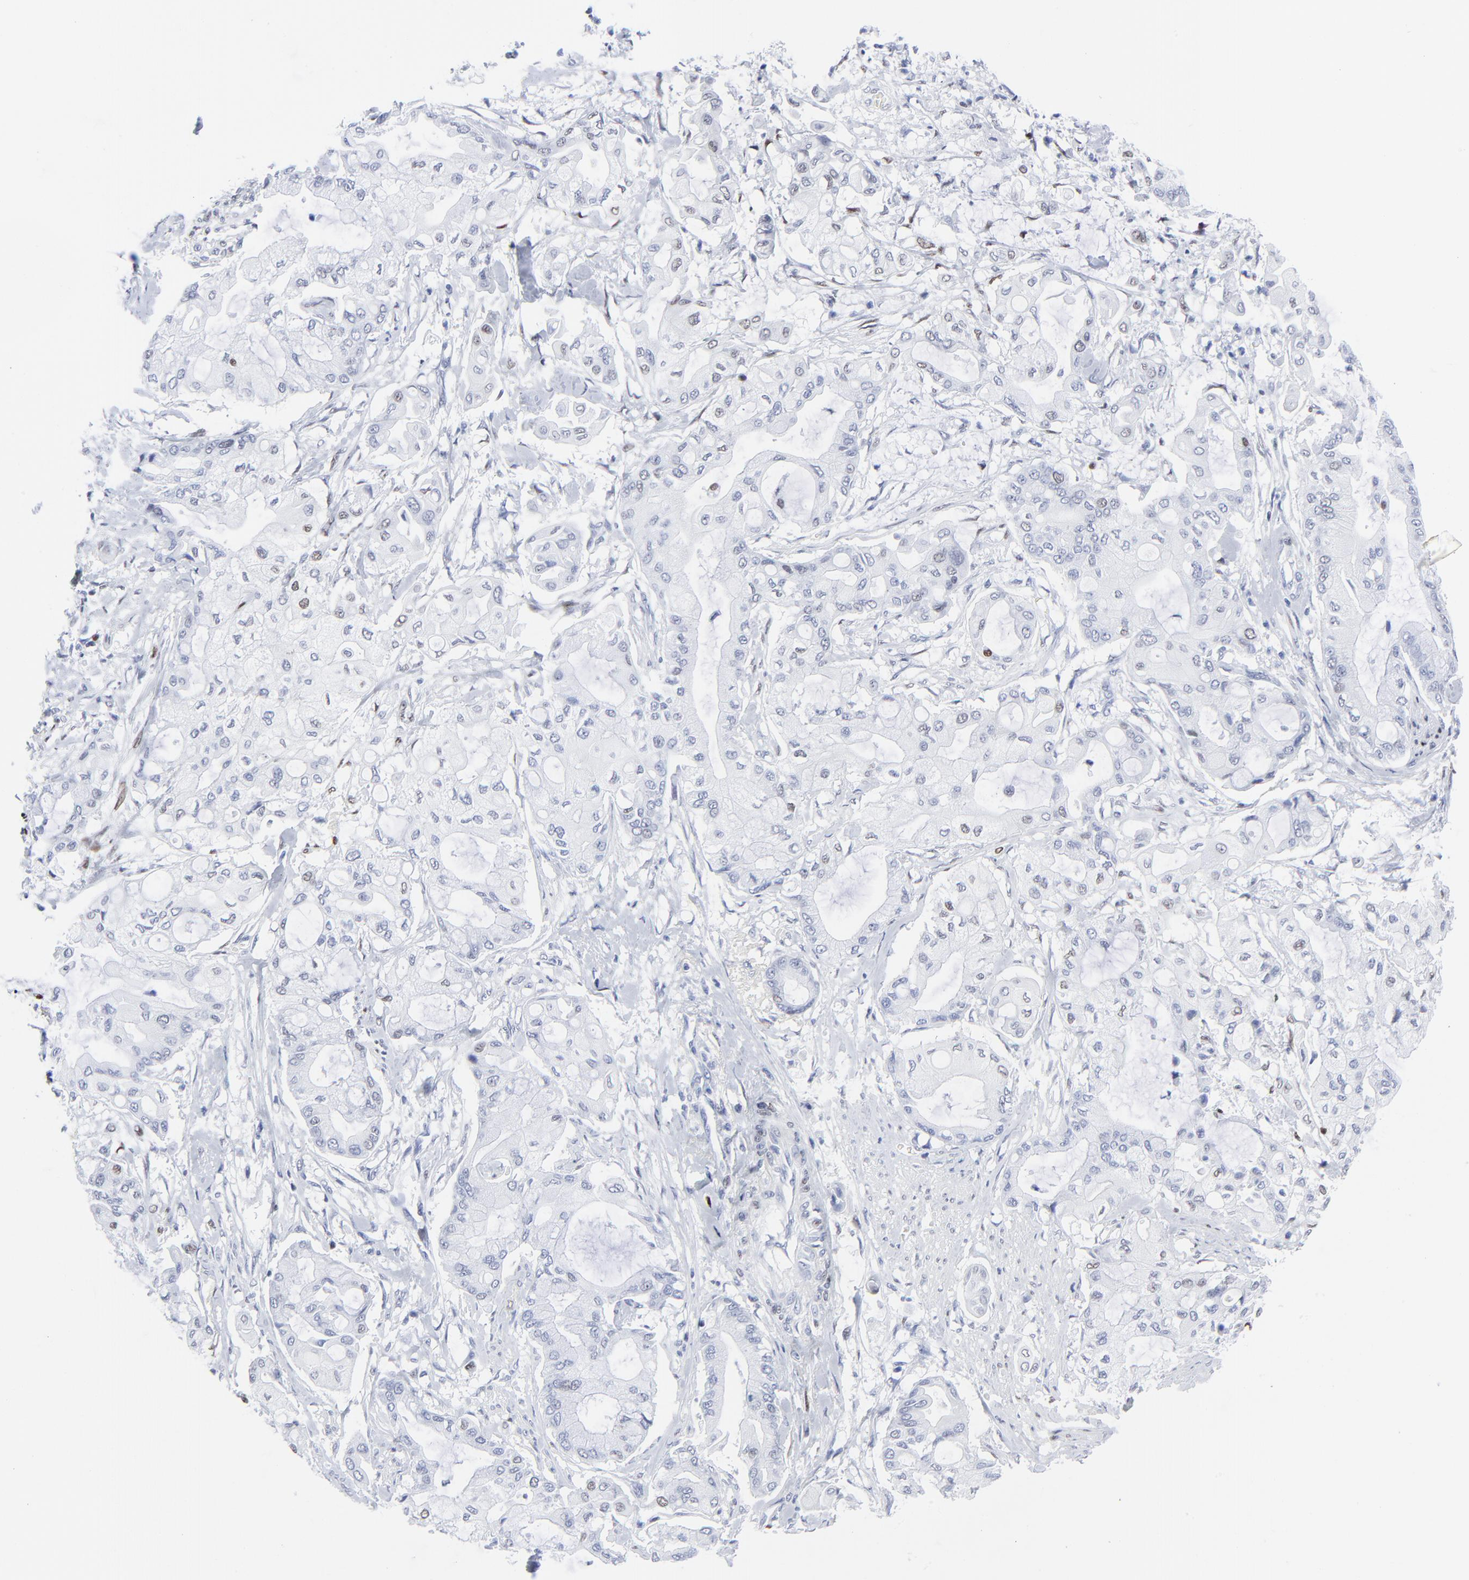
{"staining": {"intensity": "negative", "quantity": "none", "location": "none"}, "tissue": "pancreatic cancer", "cell_type": "Tumor cells", "image_type": "cancer", "snomed": [{"axis": "morphology", "description": "Adenocarcinoma, NOS"}, {"axis": "morphology", "description": "Adenocarcinoma, metastatic, NOS"}, {"axis": "topography", "description": "Lymph node"}, {"axis": "topography", "description": "Pancreas"}, {"axis": "topography", "description": "Duodenum"}], "caption": "Image shows no protein staining in tumor cells of pancreatic cancer tissue.", "gene": "JUN", "patient": {"sex": "female", "age": 64}}